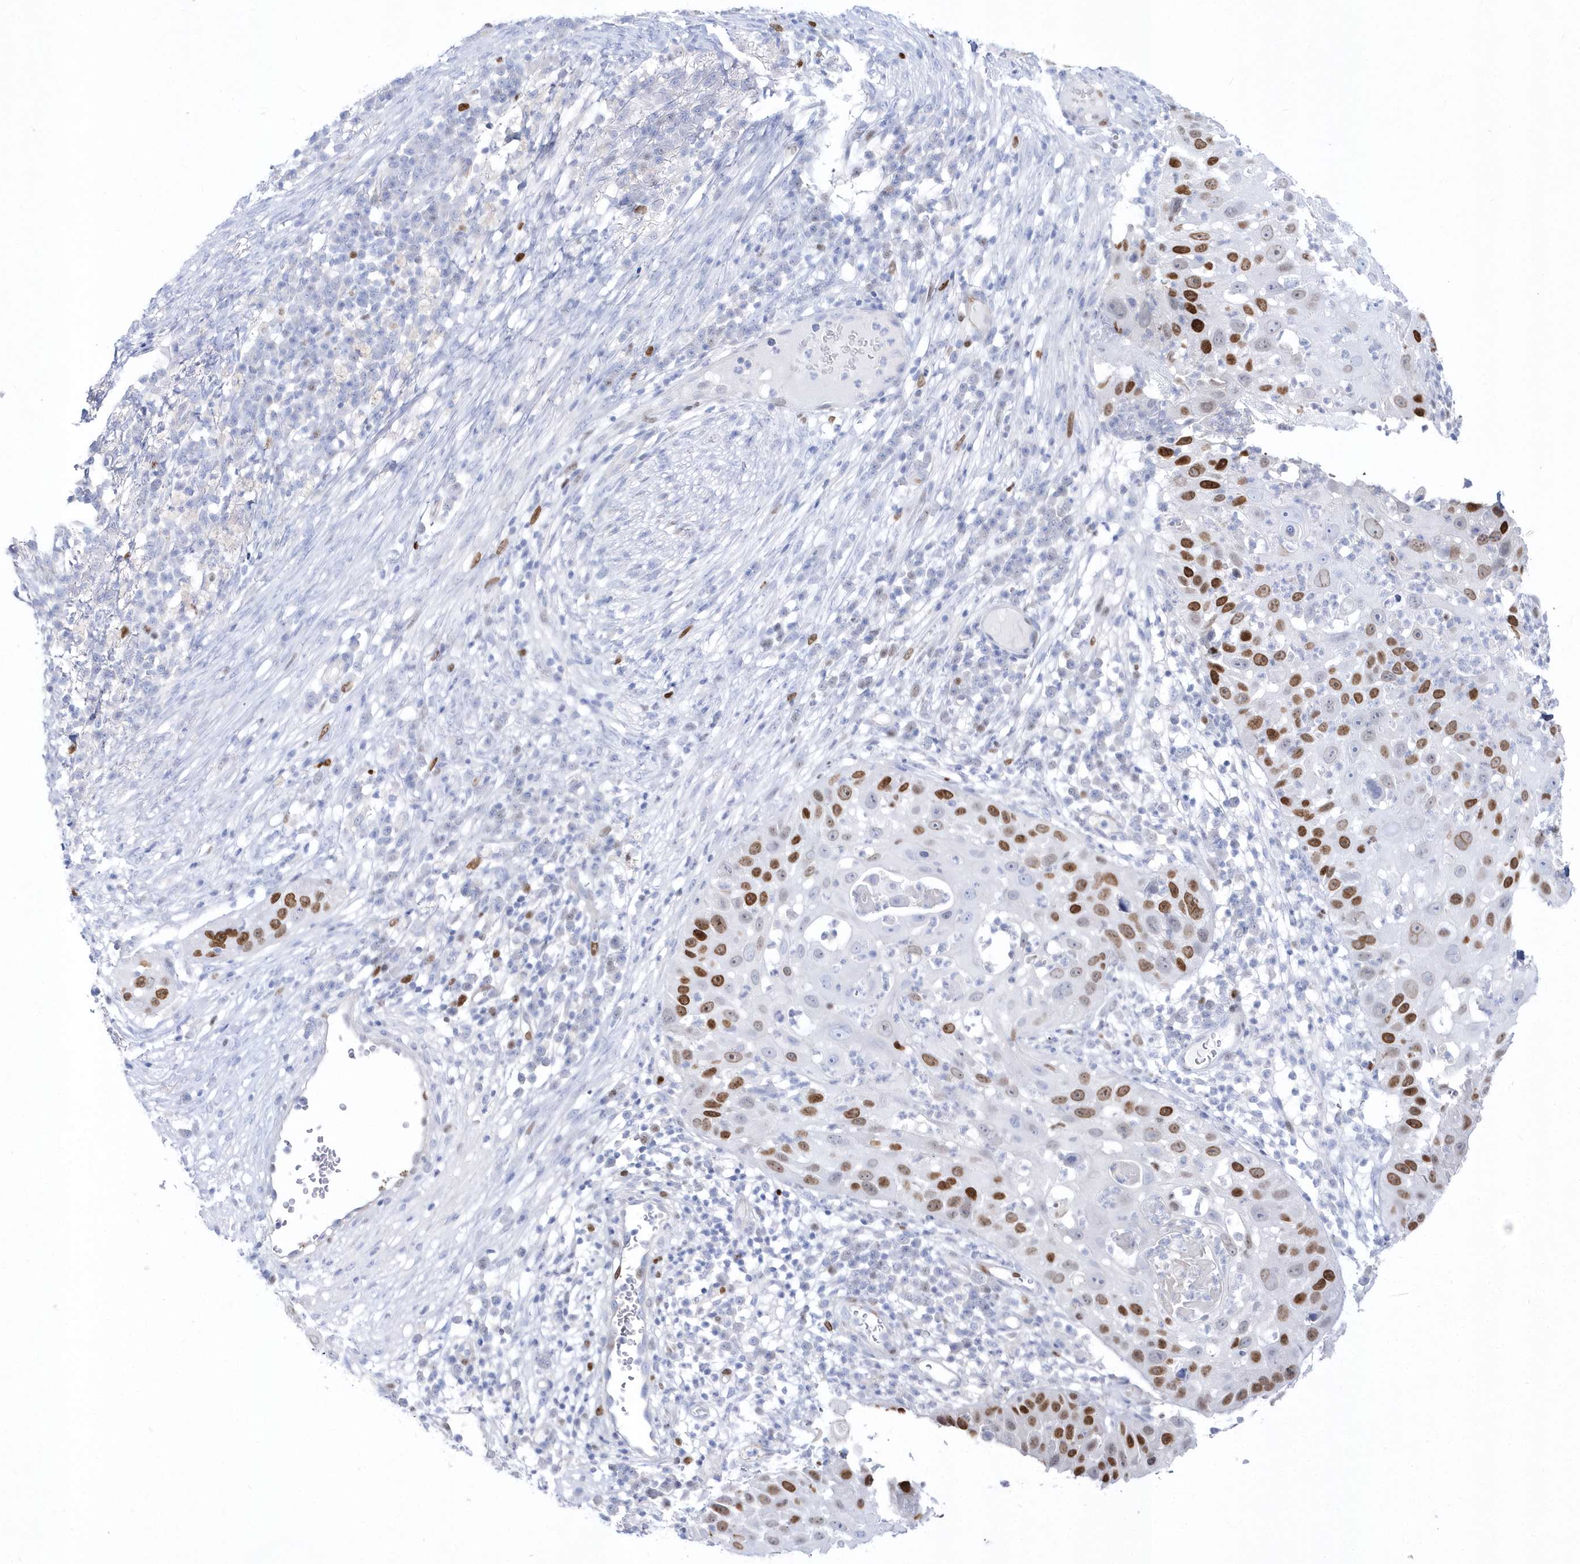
{"staining": {"intensity": "strong", "quantity": "25%-75%", "location": "nuclear"}, "tissue": "skin cancer", "cell_type": "Tumor cells", "image_type": "cancer", "snomed": [{"axis": "morphology", "description": "Squamous cell carcinoma, NOS"}, {"axis": "topography", "description": "Skin"}], "caption": "Skin squamous cell carcinoma stained for a protein (brown) displays strong nuclear positive staining in approximately 25%-75% of tumor cells.", "gene": "TMCO6", "patient": {"sex": "female", "age": 44}}